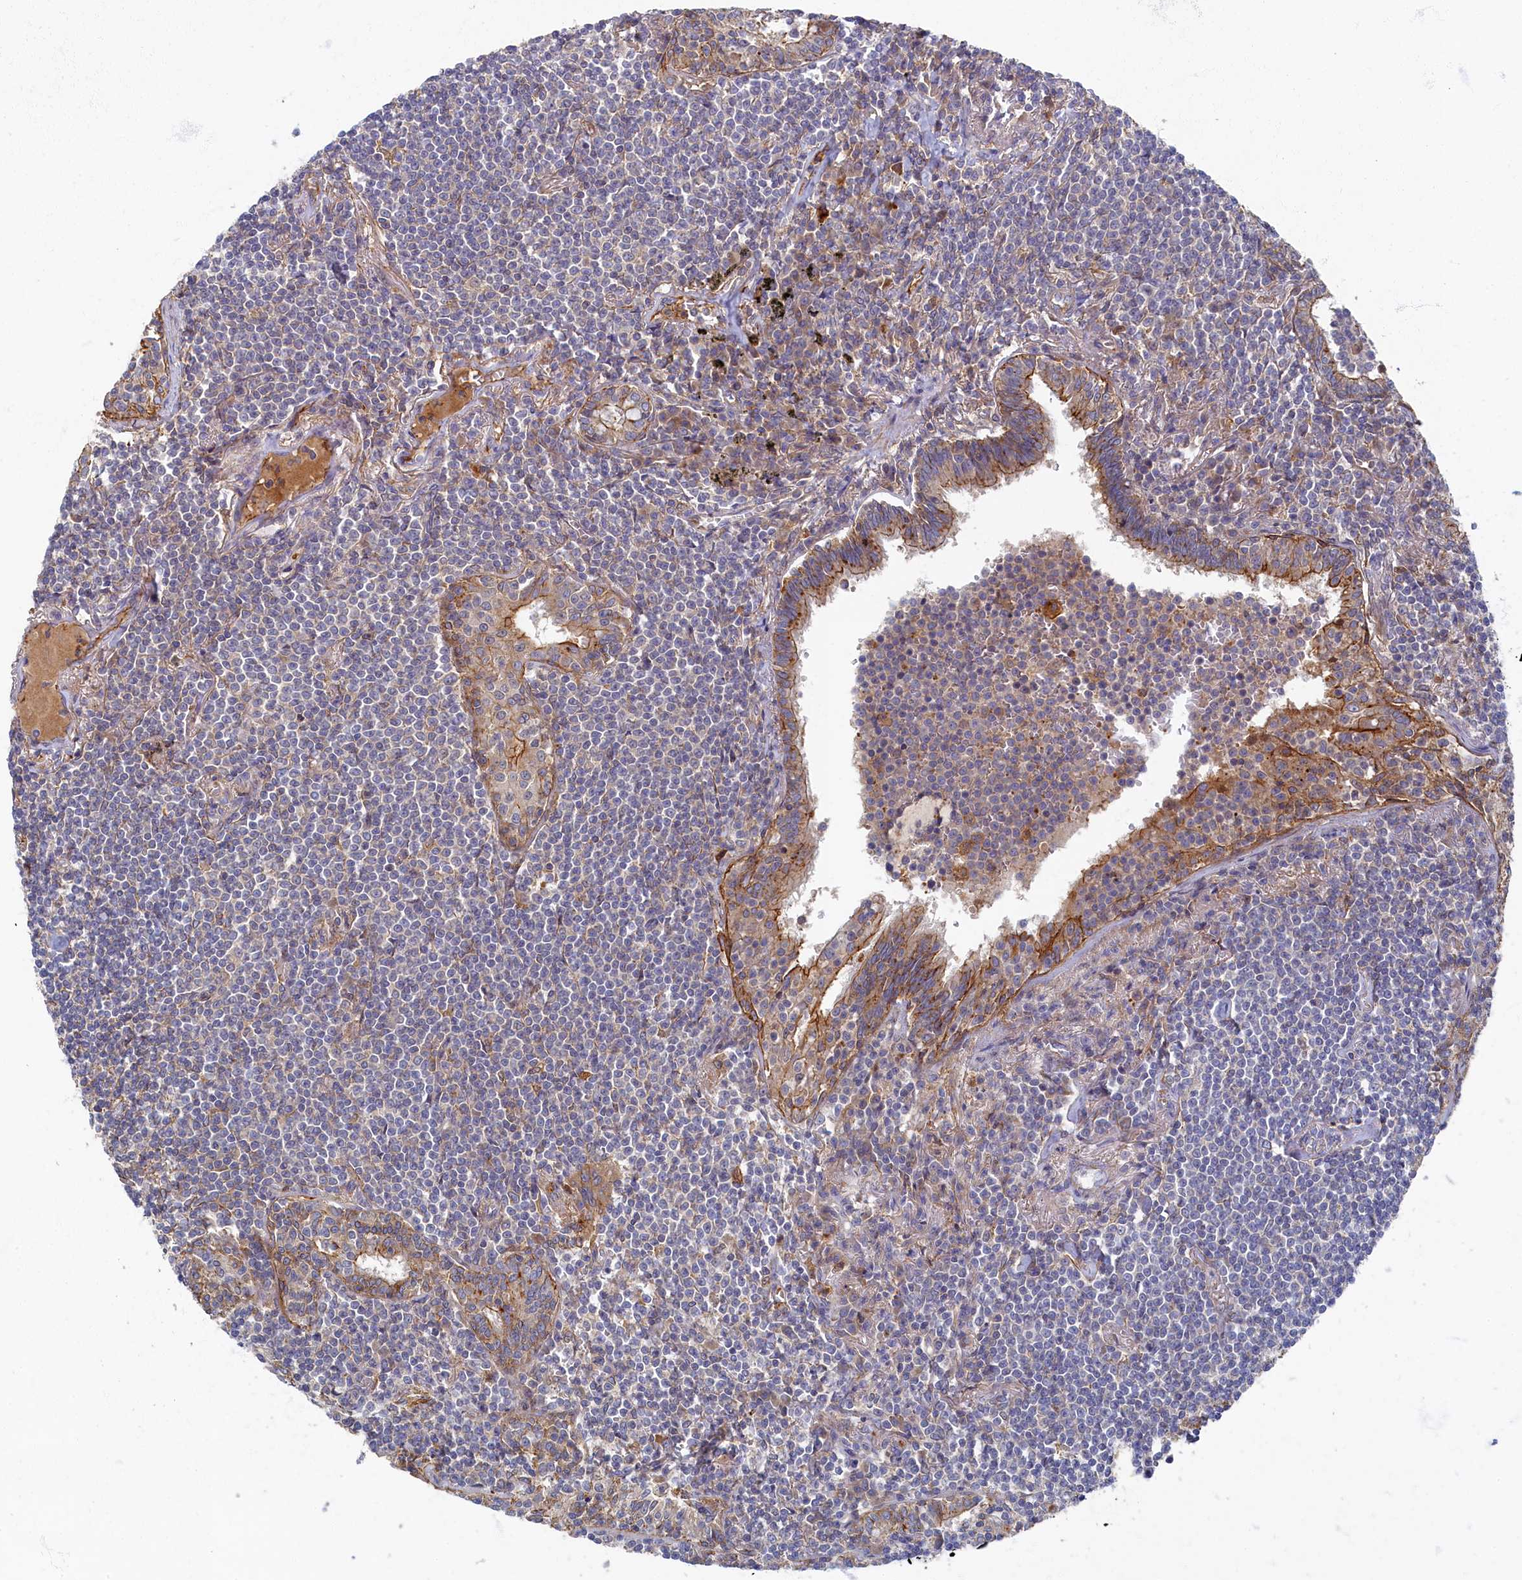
{"staining": {"intensity": "negative", "quantity": "none", "location": "none"}, "tissue": "lymphoma", "cell_type": "Tumor cells", "image_type": "cancer", "snomed": [{"axis": "morphology", "description": "Malignant lymphoma, non-Hodgkin's type, Low grade"}, {"axis": "topography", "description": "Lung"}], "caption": "Immunohistochemistry (IHC) micrograph of neoplastic tissue: lymphoma stained with DAB (3,3'-diaminobenzidine) shows no significant protein expression in tumor cells.", "gene": "PSMG2", "patient": {"sex": "female", "age": 71}}